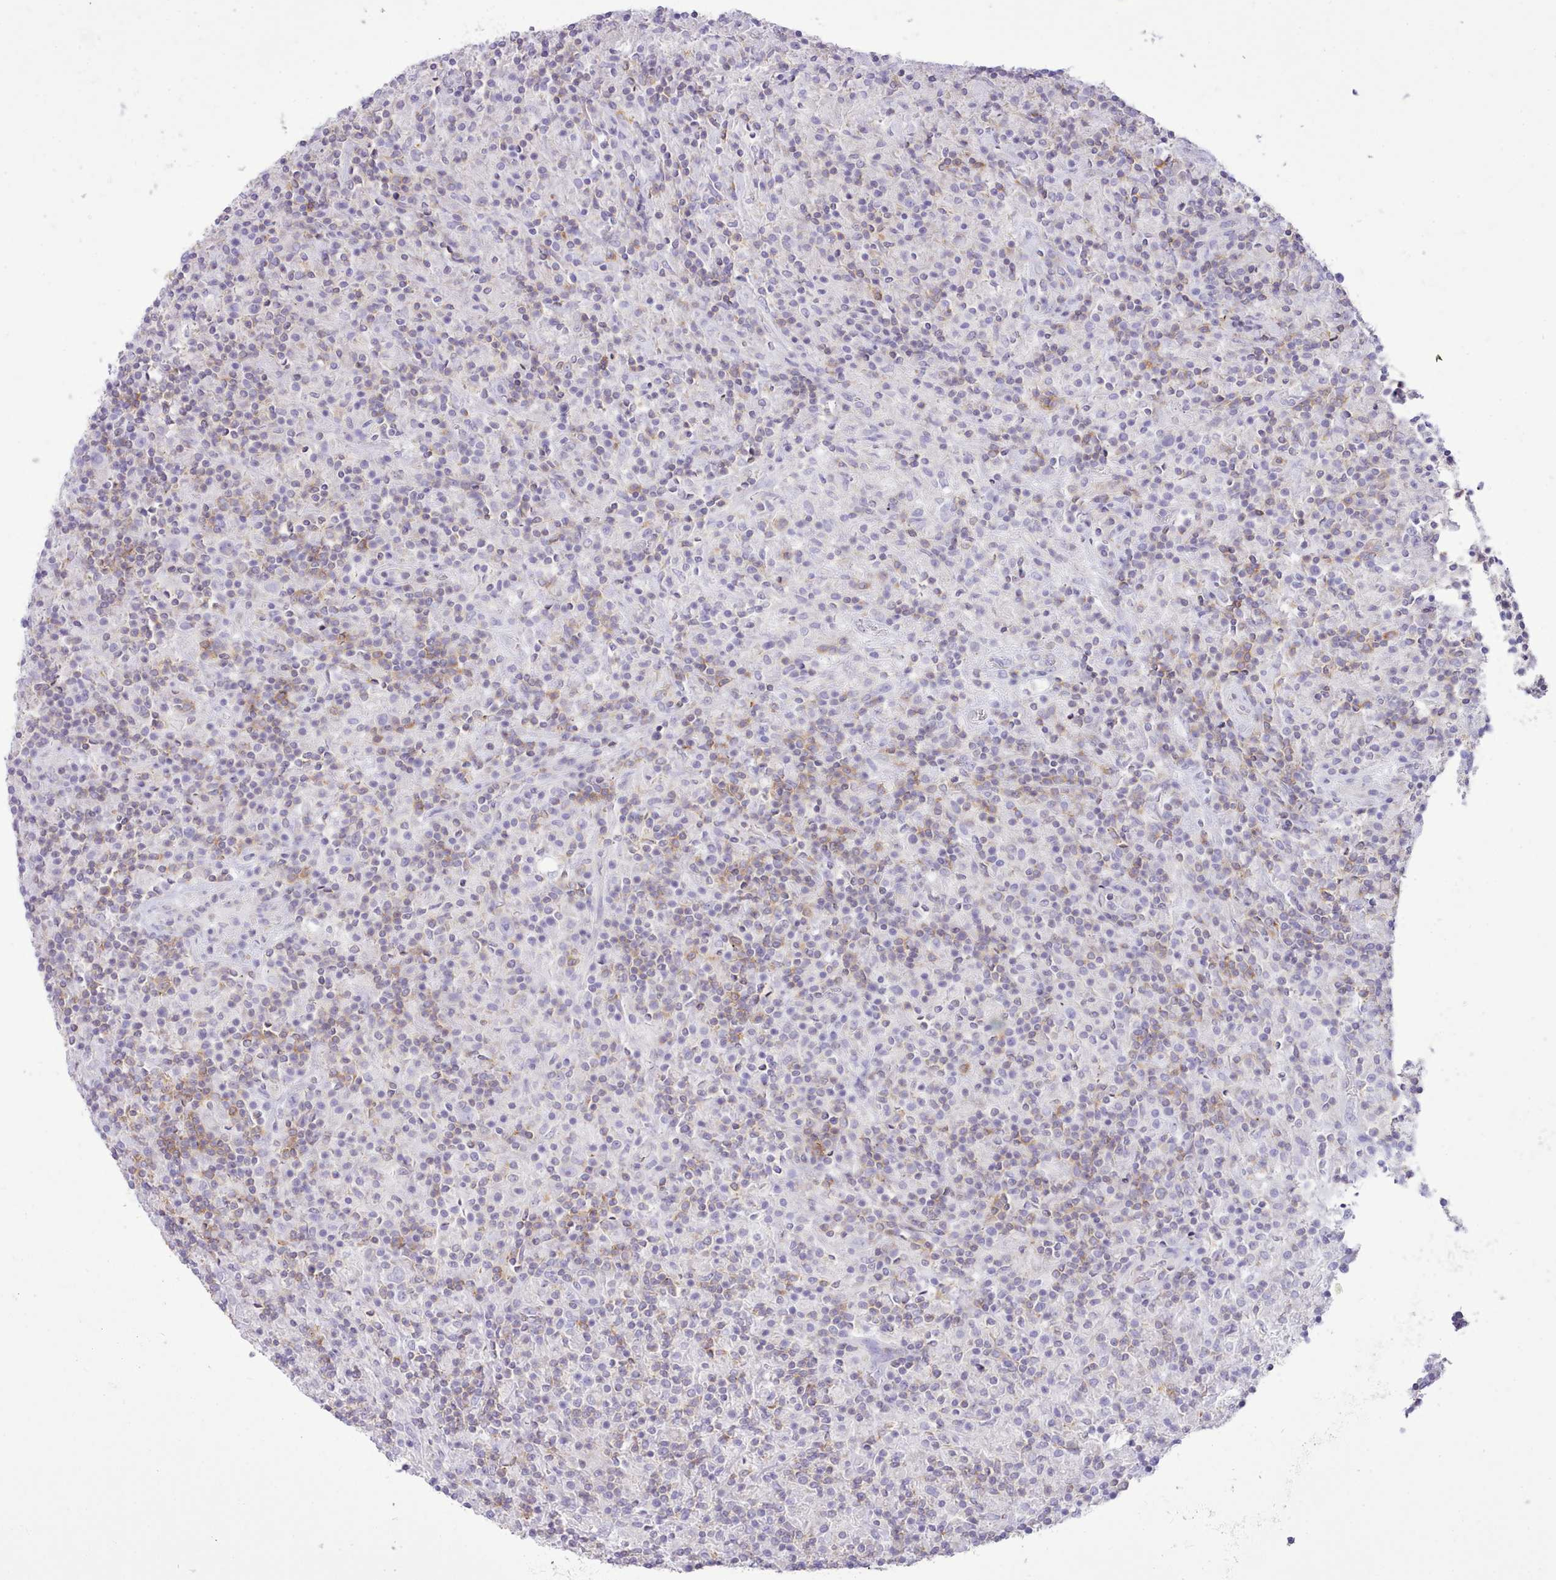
{"staining": {"intensity": "negative", "quantity": "none", "location": "none"}, "tissue": "lymphoma", "cell_type": "Tumor cells", "image_type": "cancer", "snomed": [{"axis": "morphology", "description": "Hodgkin's disease, NOS"}, {"axis": "topography", "description": "Lymph node"}], "caption": "Human lymphoma stained for a protein using immunohistochemistry exhibits no staining in tumor cells.", "gene": "MDFI", "patient": {"sex": "male", "age": 70}}